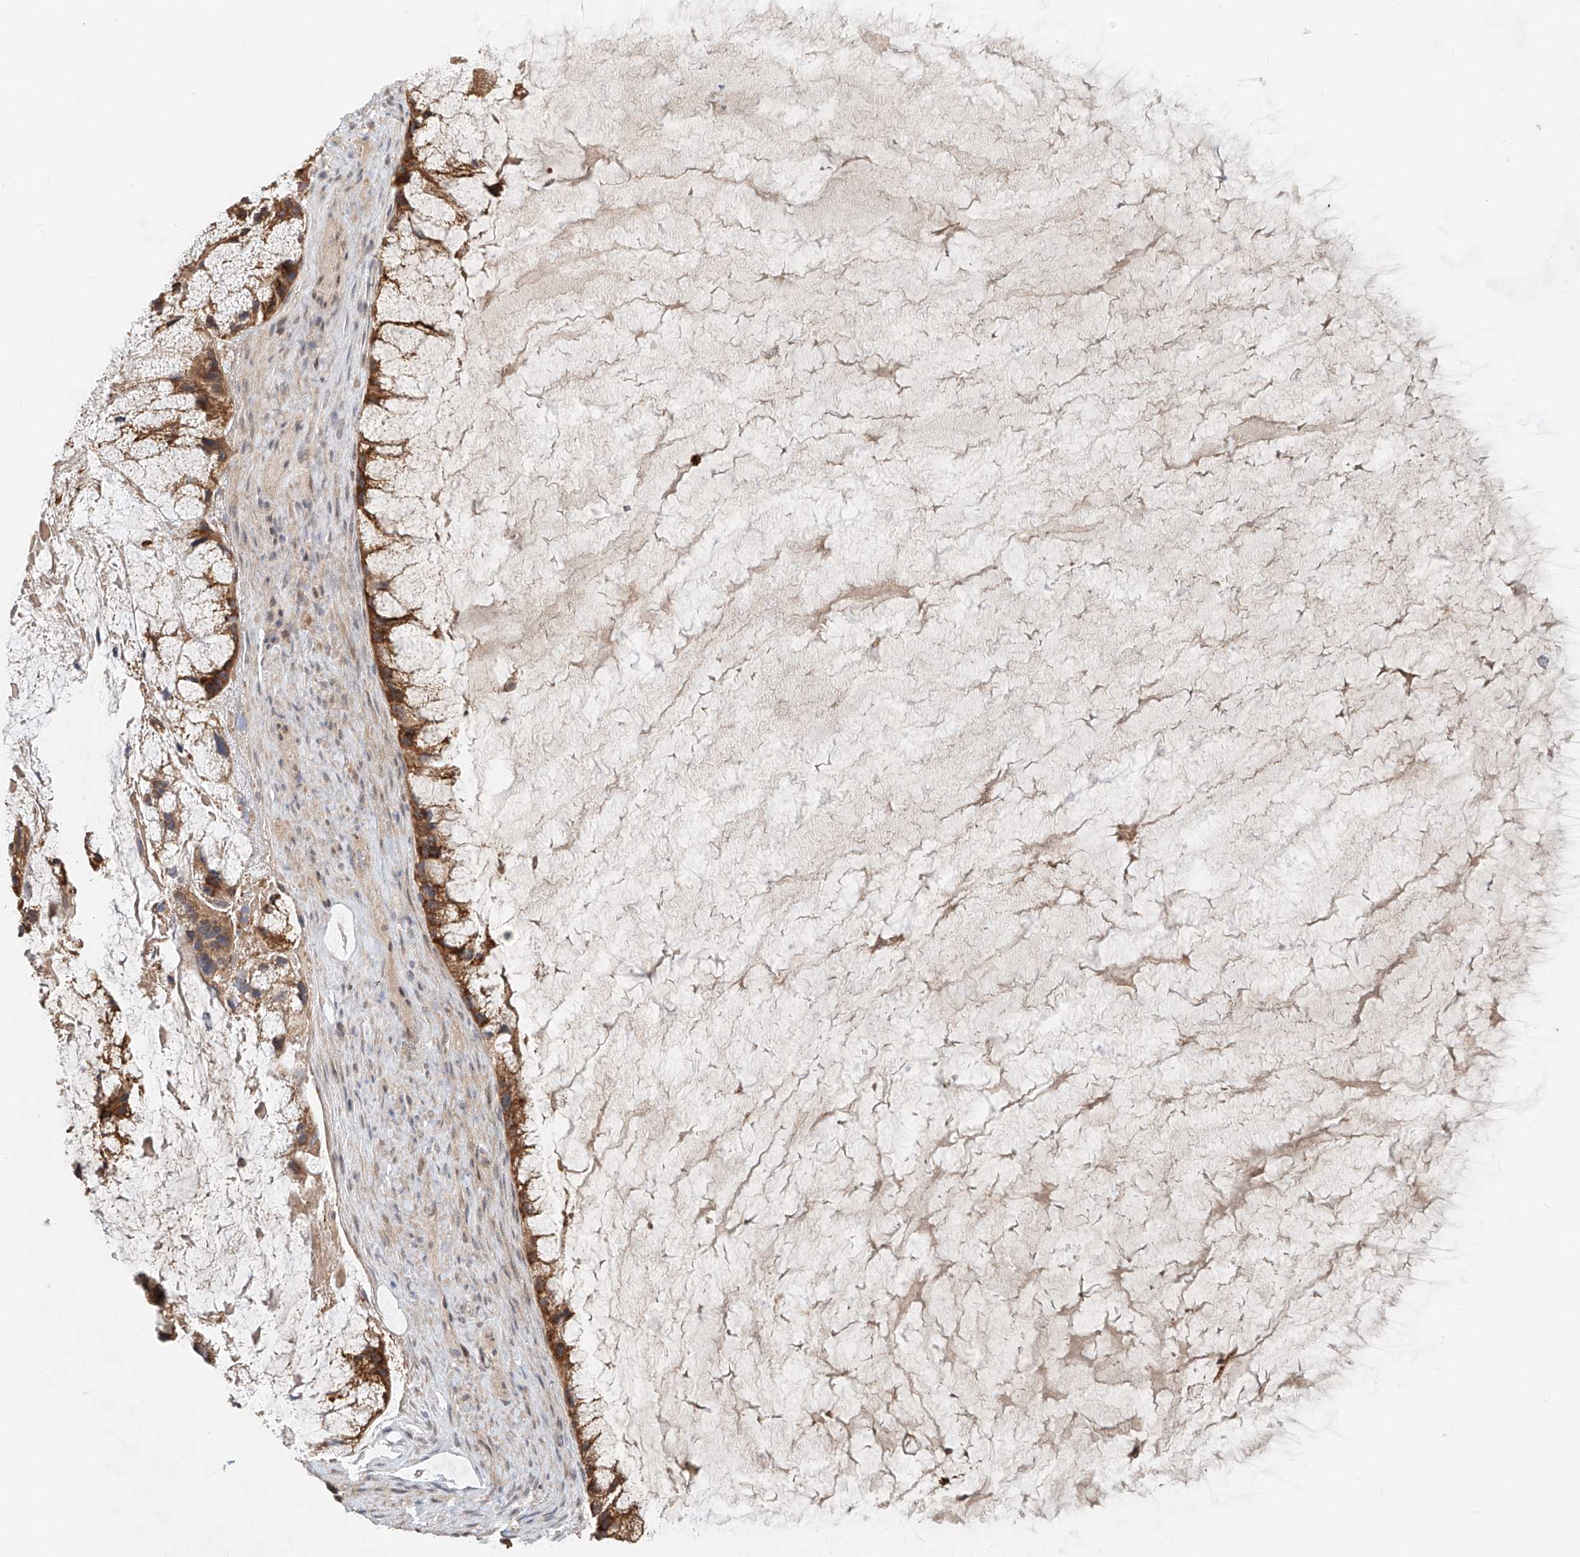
{"staining": {"intensity": "moderate", "quantity": ">75%", "location": "cytoplasmic/membranous"}, "tissue": "ovarian cancer", "cell_type": "Tumor cells", "image_type": "cancer", "snomed": [{"axis": "morphology", "description": "Cystadenocarcinoma, mucinous, NOS"}, {"axis": "topography", "description": "Ovary"}], "caption": "A brown stain shows moderate cytoplasmic/membranous staining of a protein in ovarian mucinous cystadenocarcinoma tumor cells.", "gene": "TMEM61", "patient": {"sex": "female", "age": 37}}